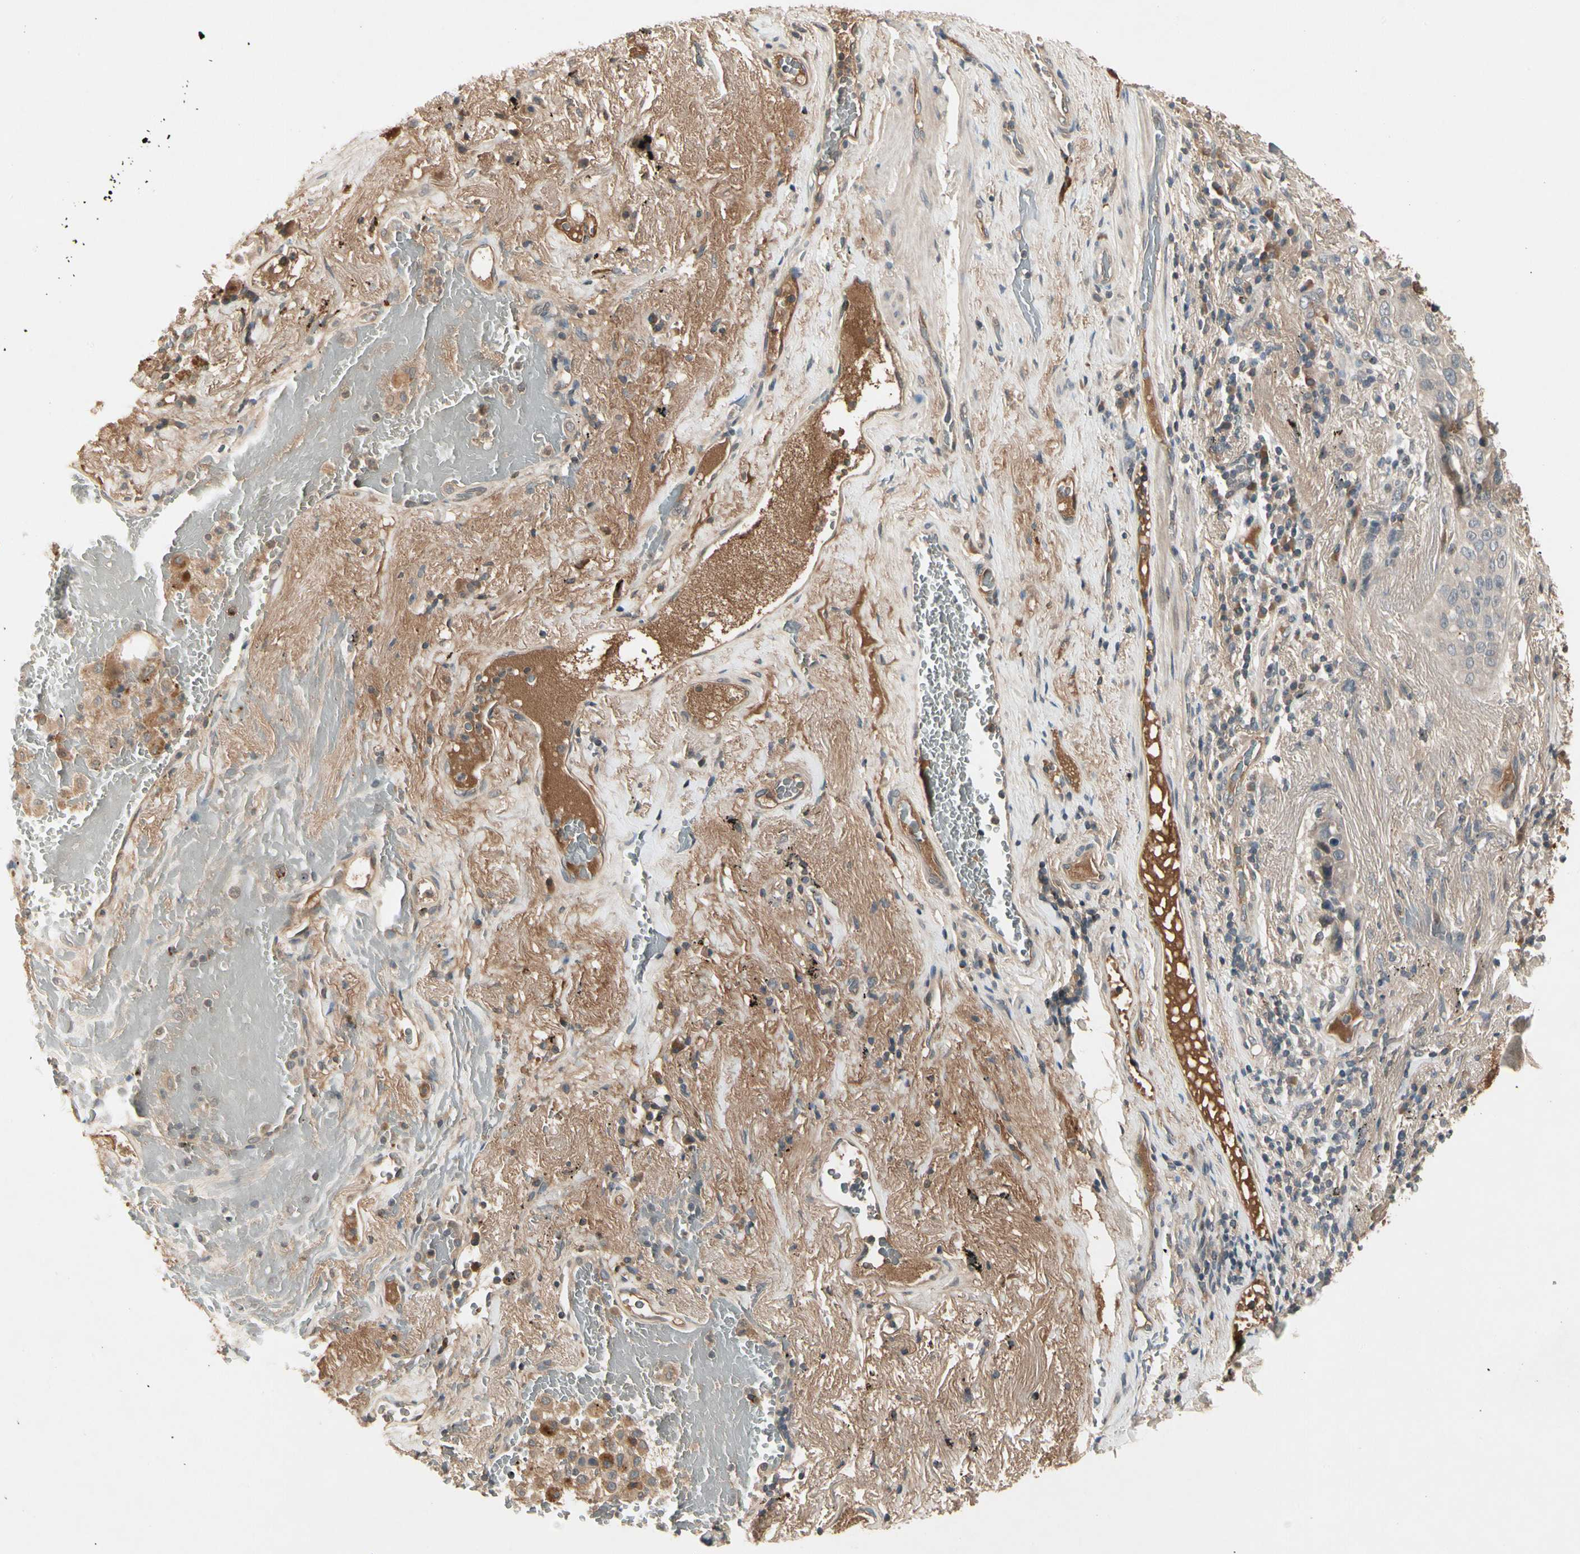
{"staining": {"intensity": "weak", "quantity": "25%-75%", "location": "cytoplasmic/membranous"}, "tissue": "lung cancer", "cell_type": "Tumor cells", "image_type": "cancer", "snomed": [{"axis": "morphology", "description": "Squamous cell carcinoma, NOS"}, {"axis": "topography", "description": "Lung"}], "caption": "Immunohistochemical staining of human lung squamous cell carcinoma exhibits low levels of weak cytoplasmic/membranous positivity in about 25%-75% of tumor cells. (DAB (3,3'-diaminobenzidine) = brown stain, brightfield microscopy at high magnification).", "gene": "CCL4", "patient": {"sex": "male", "age": 57}}